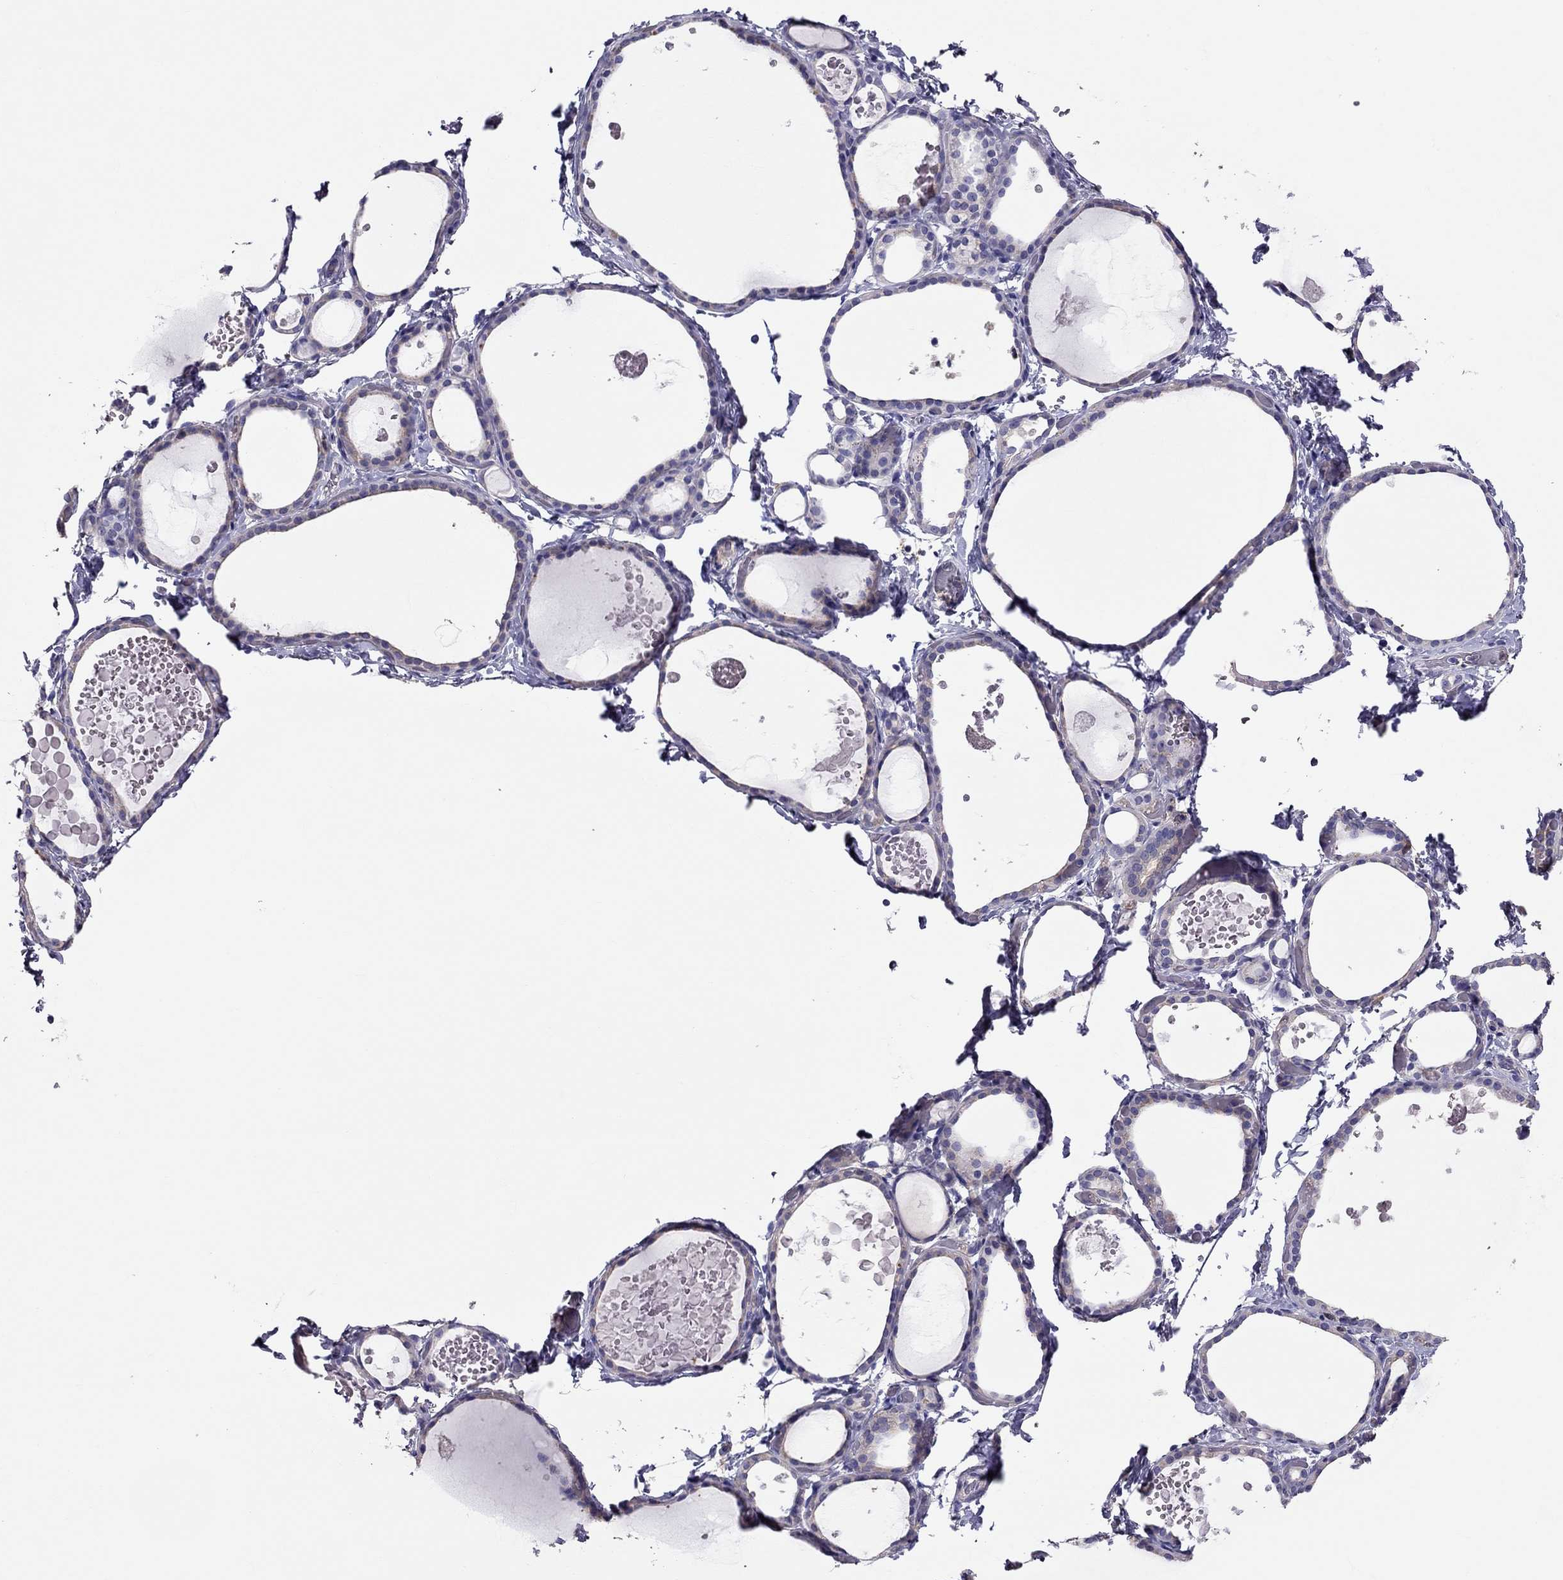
{"staining": {"intensity": "negative", "quantity": "none", "location": "none"}, "tissue": "thyroid gland", "cell_type": "Glandular cells", "image_type": "normal", "snomed": [{"axis": "morphology", "description": "Normal tissue, NOS"}, {"axis": "topography", "description": "Thyroid gland"}], "caption": "Thyroid gland stained for a protein using immunohistochemistry exhibits no expression glandular cells.", "gene": "TEX22", "patient": {"sex": "female", "age": 56}}